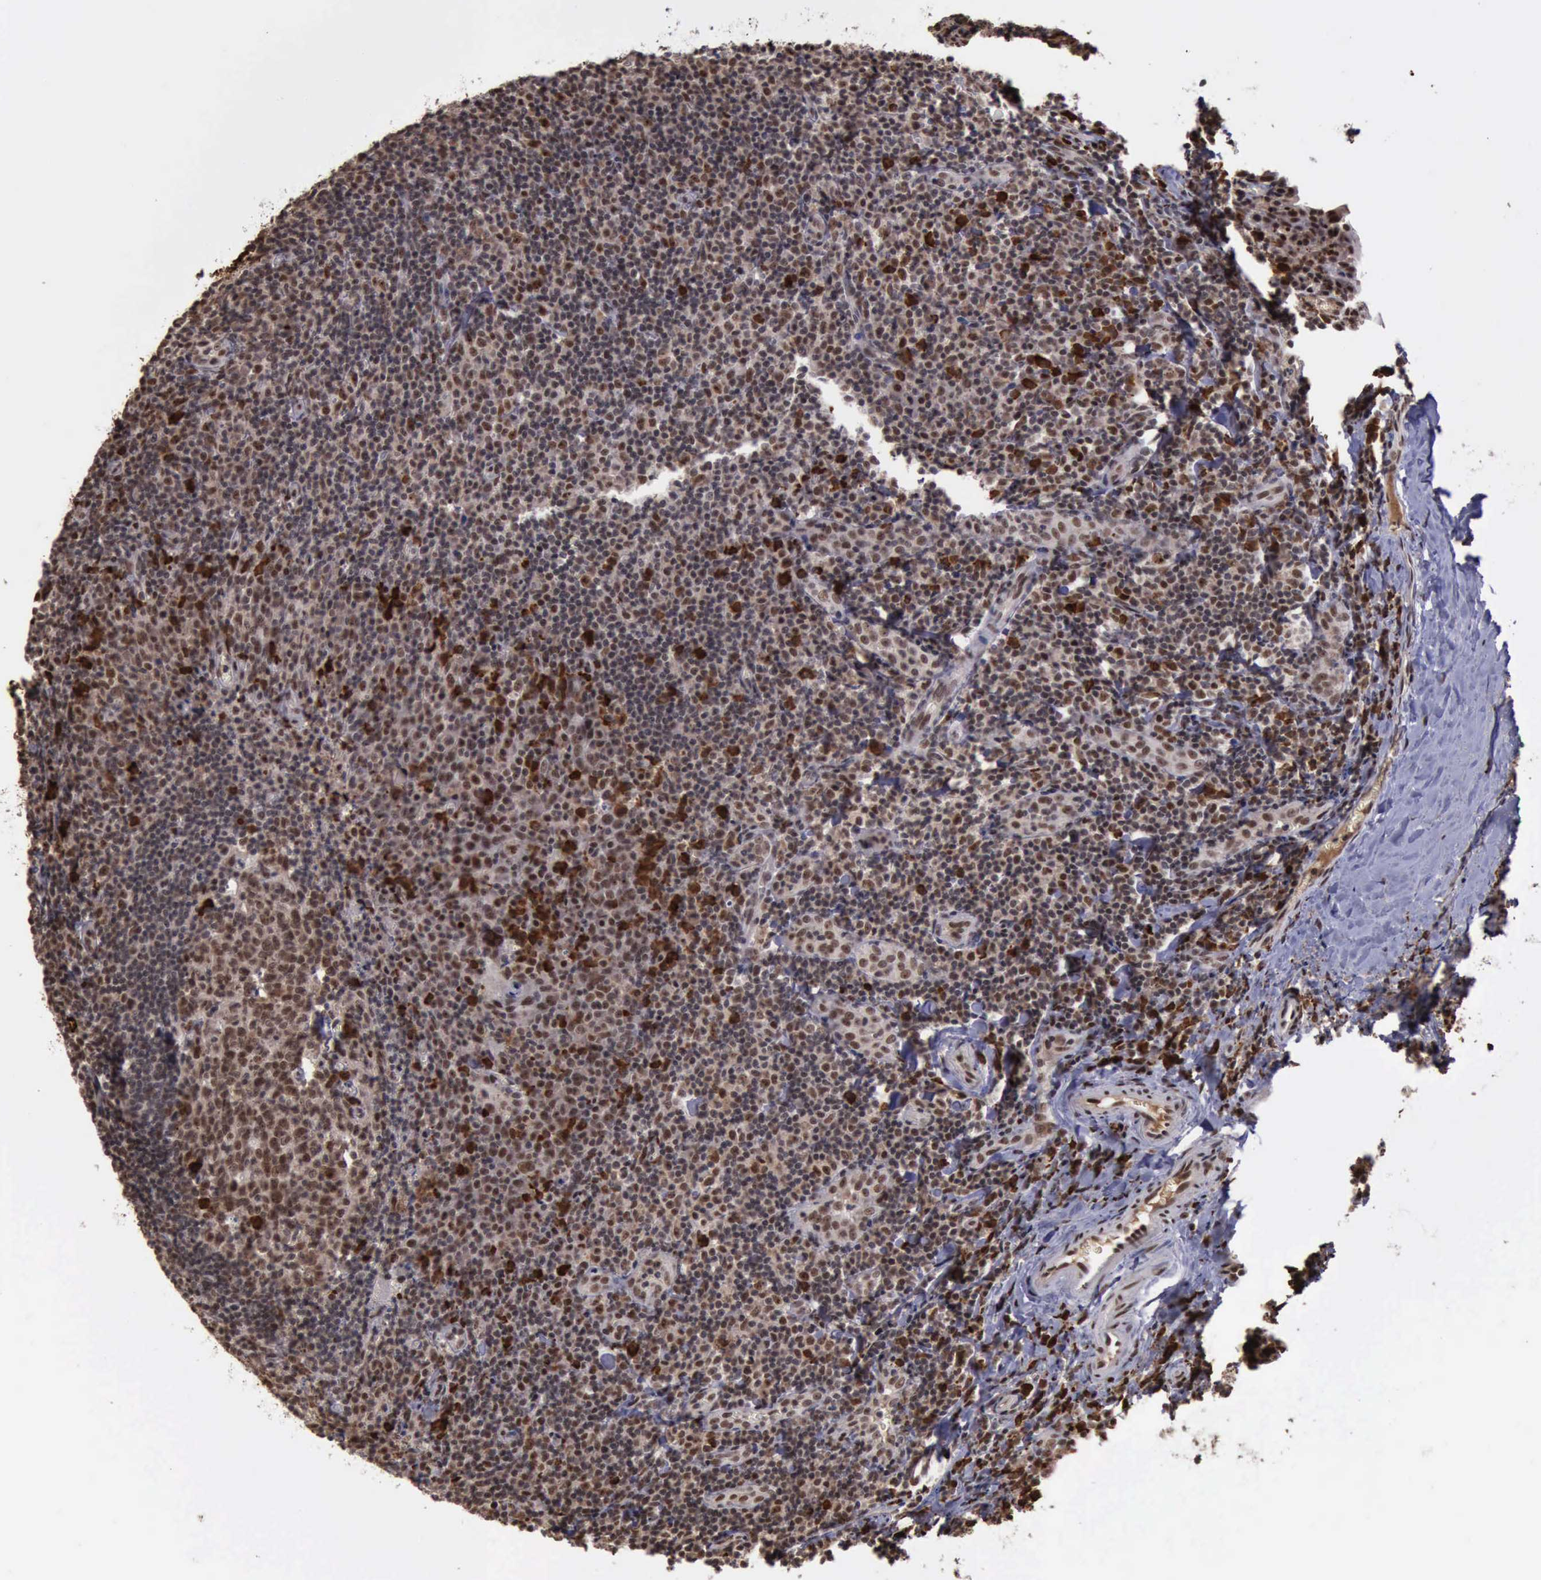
{"staining": {"intensity": "moderate", "quantity": ">75%", "location": "cytoplasmic/membranous,nuclear"}, "tissue": "tonsil", "cell_type": "Germinal center cells", "image_type": "normal", "snomed": [{"axis": "morphology", "description": "Normal tissue, NOS"}, {"axis": "topography", "description": "Tonsil"}], "caption": "A brown stain shows moderate cytoplasmic/membranous,nuclear positivity of a protein in germinal center cells of unremarkable human tonsil.", "gene": "TRMT2A", "patient": {"sex": "male", "age": 20}}